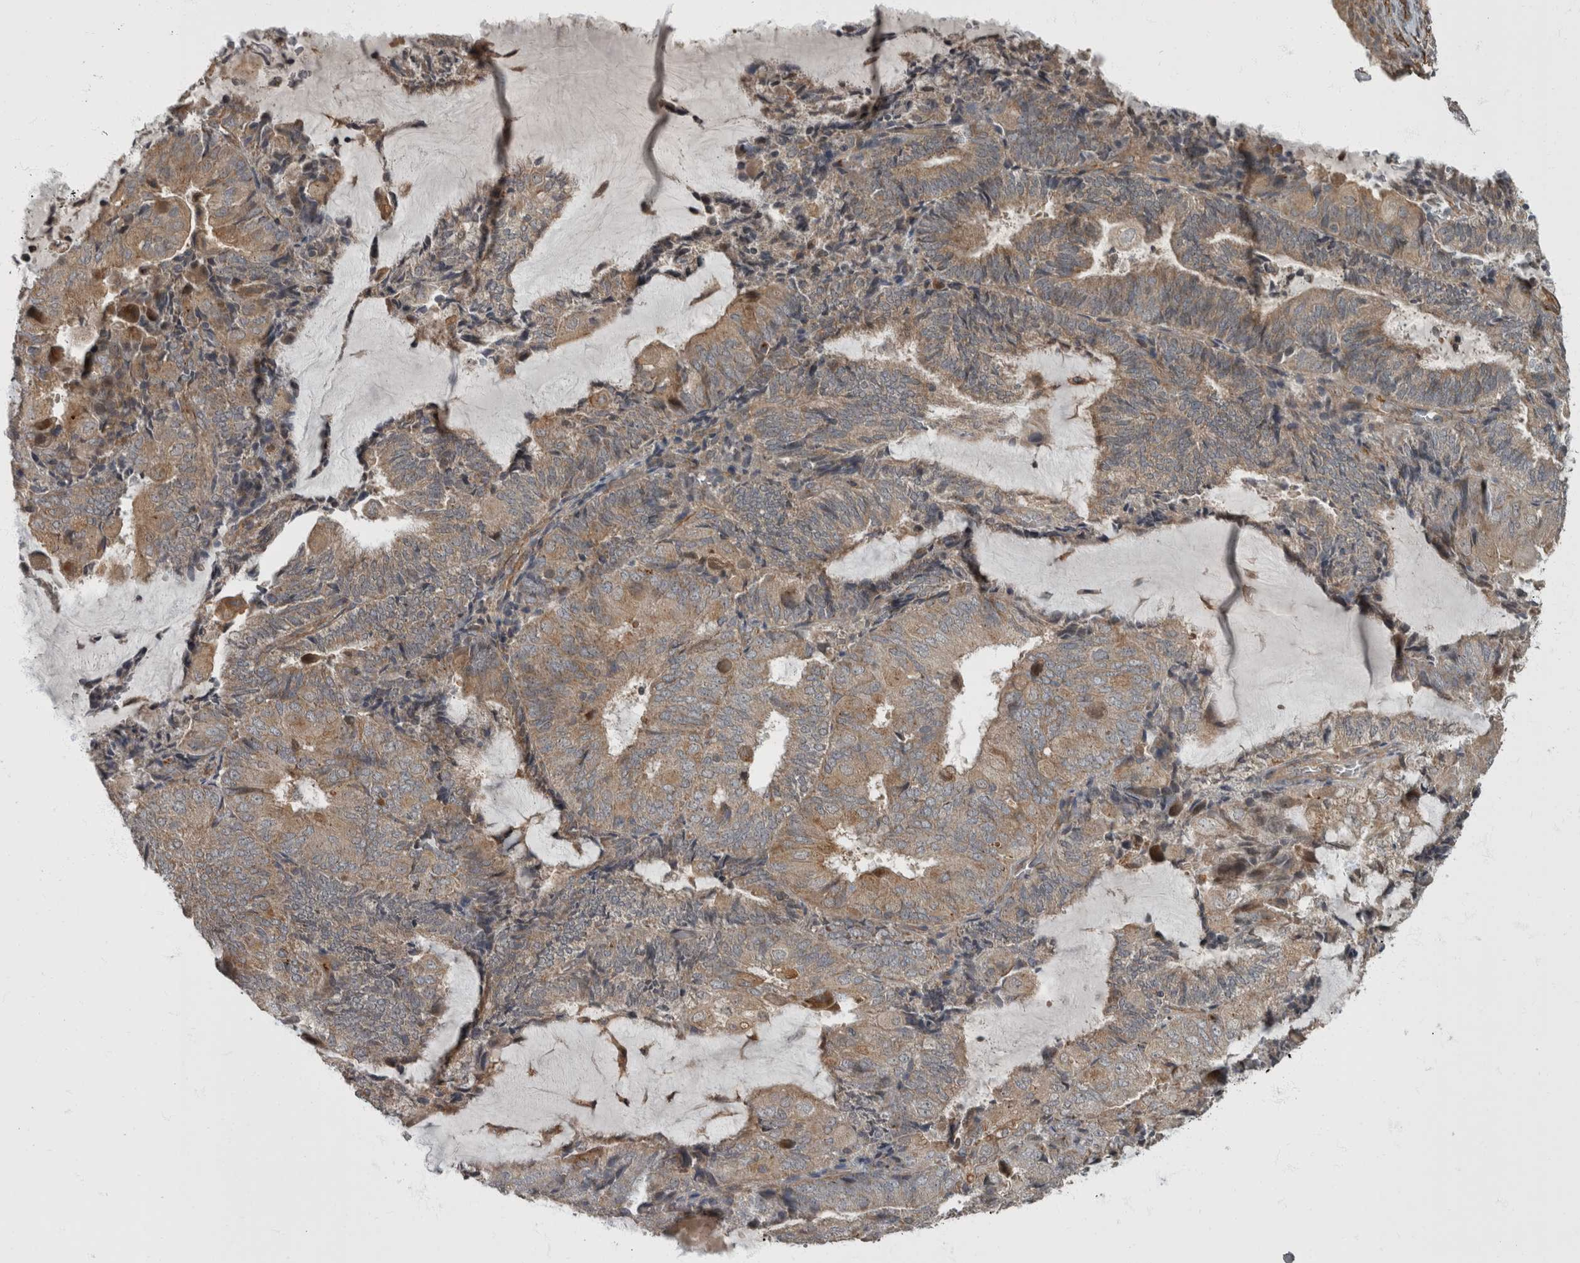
{"staining": {"intensity": "weak", "quantity": ">75%", "location": "cytoplasmic/membranous"}, "tissue": "endometrial cancer", "cell_type": "Tumor cells", "image_type": "cancer", "snomed": [{"axis": "morphology", "description": "Adenocarcinoma, NOS"}, {"axis": "topography", "description": "Endometrium"}], "caption": "The micrograph demonstrates immunohistochemical staining of endometrial cancer. There is weak cytoplasmic/membranous staining is present in about >75% of tumor cells.", "gene": "VEGFD", "patient": {"sex": "female", "age": 81}}